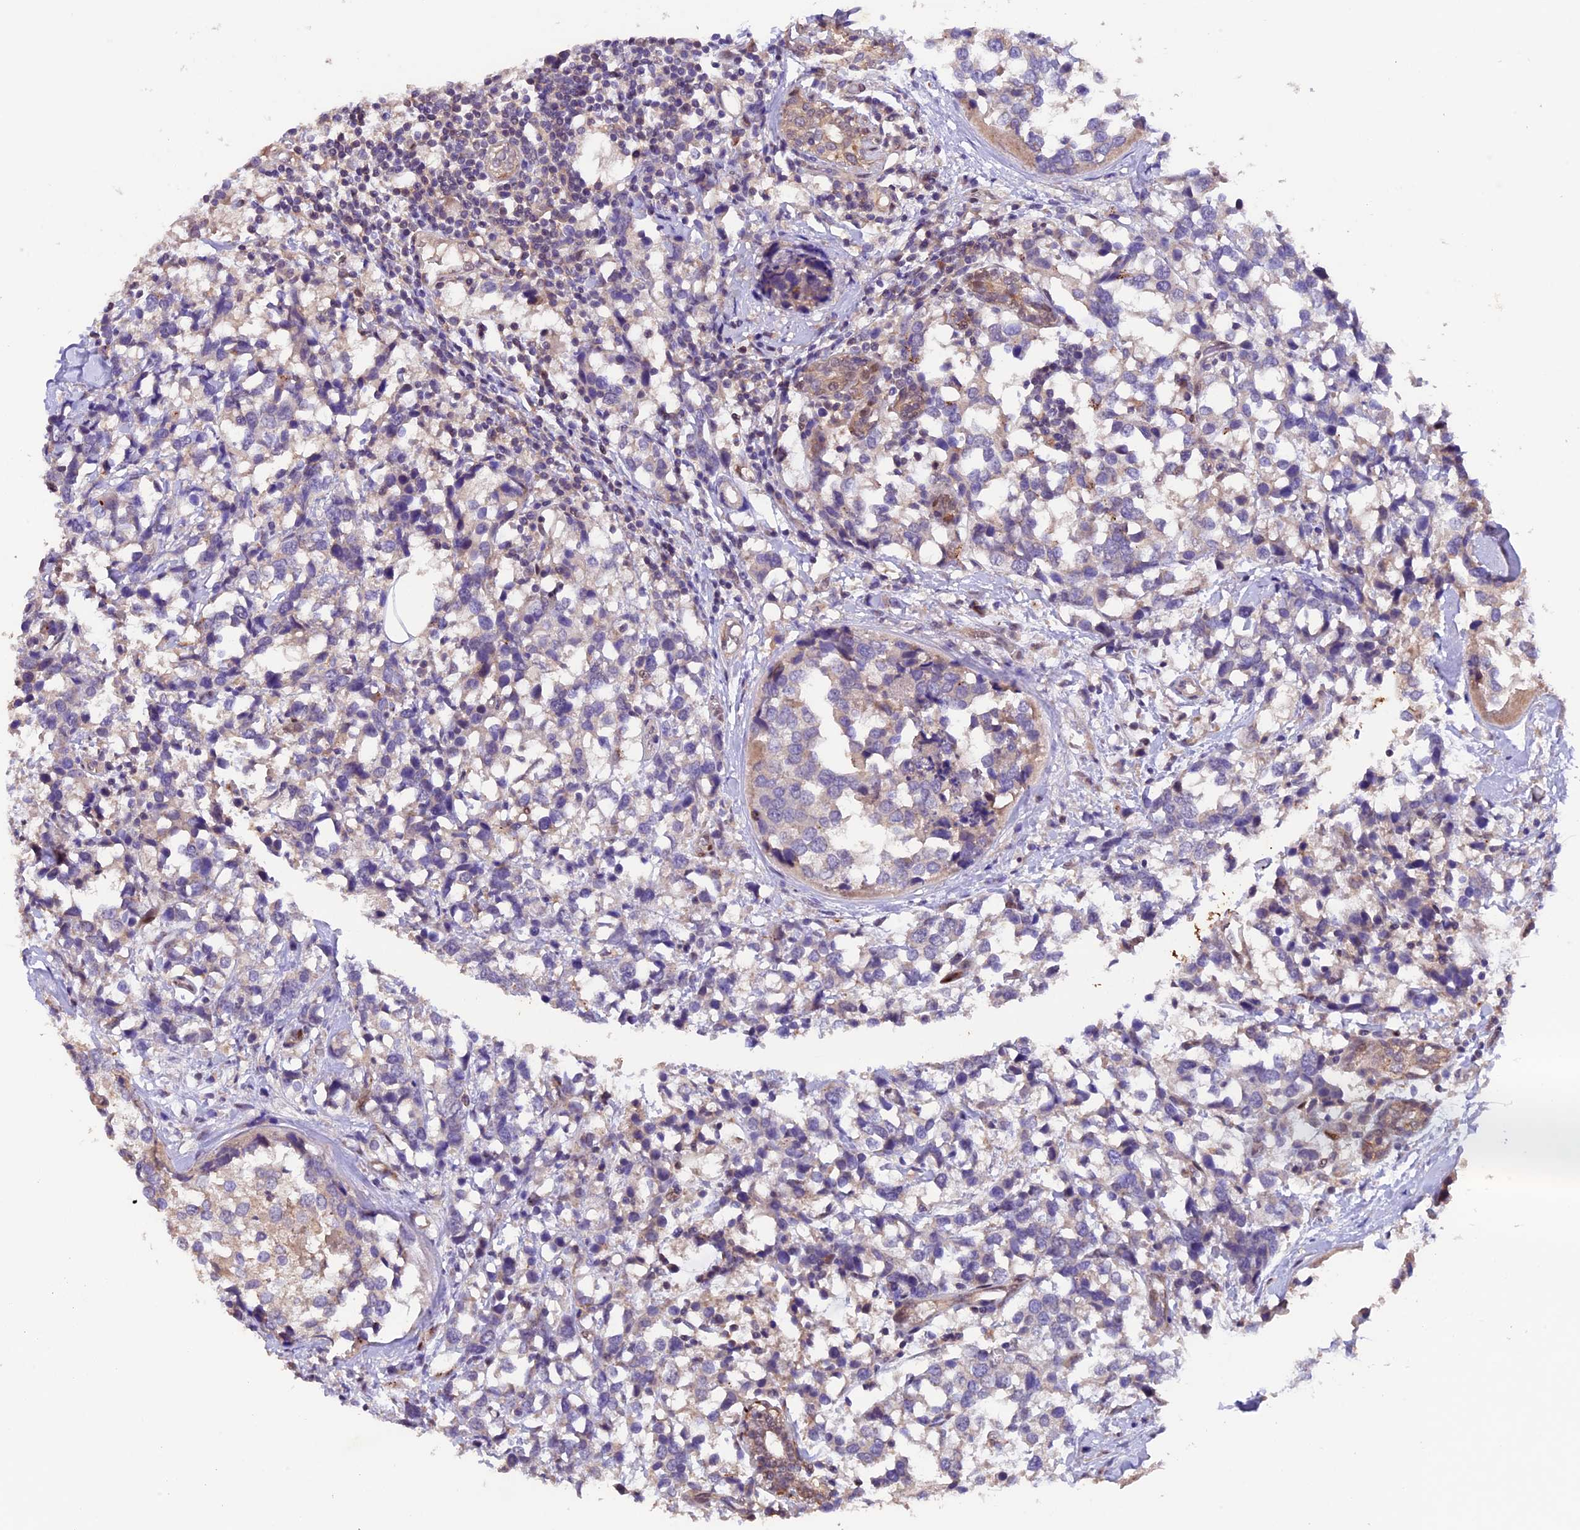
{"staining": {"intensity": "weak", "quantity": "<25%", "location": "cytoplasmic/membranous"}, "tissue": "breast cancer", "cell_type": "Tumor cells", "image_type": "cancer", "snomed": [{"axis": "morphology", "description": "Lobular carcinoma"}, {"axis": "topography", "description": "Breast"}], "caption": "IHC image of human breast cancer stained for a protein (brown), which displays no positivity in tumor cells. (DAB IHC with hematoxylin counter stain).", "gene": "NCK2", "patient": {"sex": "female", "age": 59}}